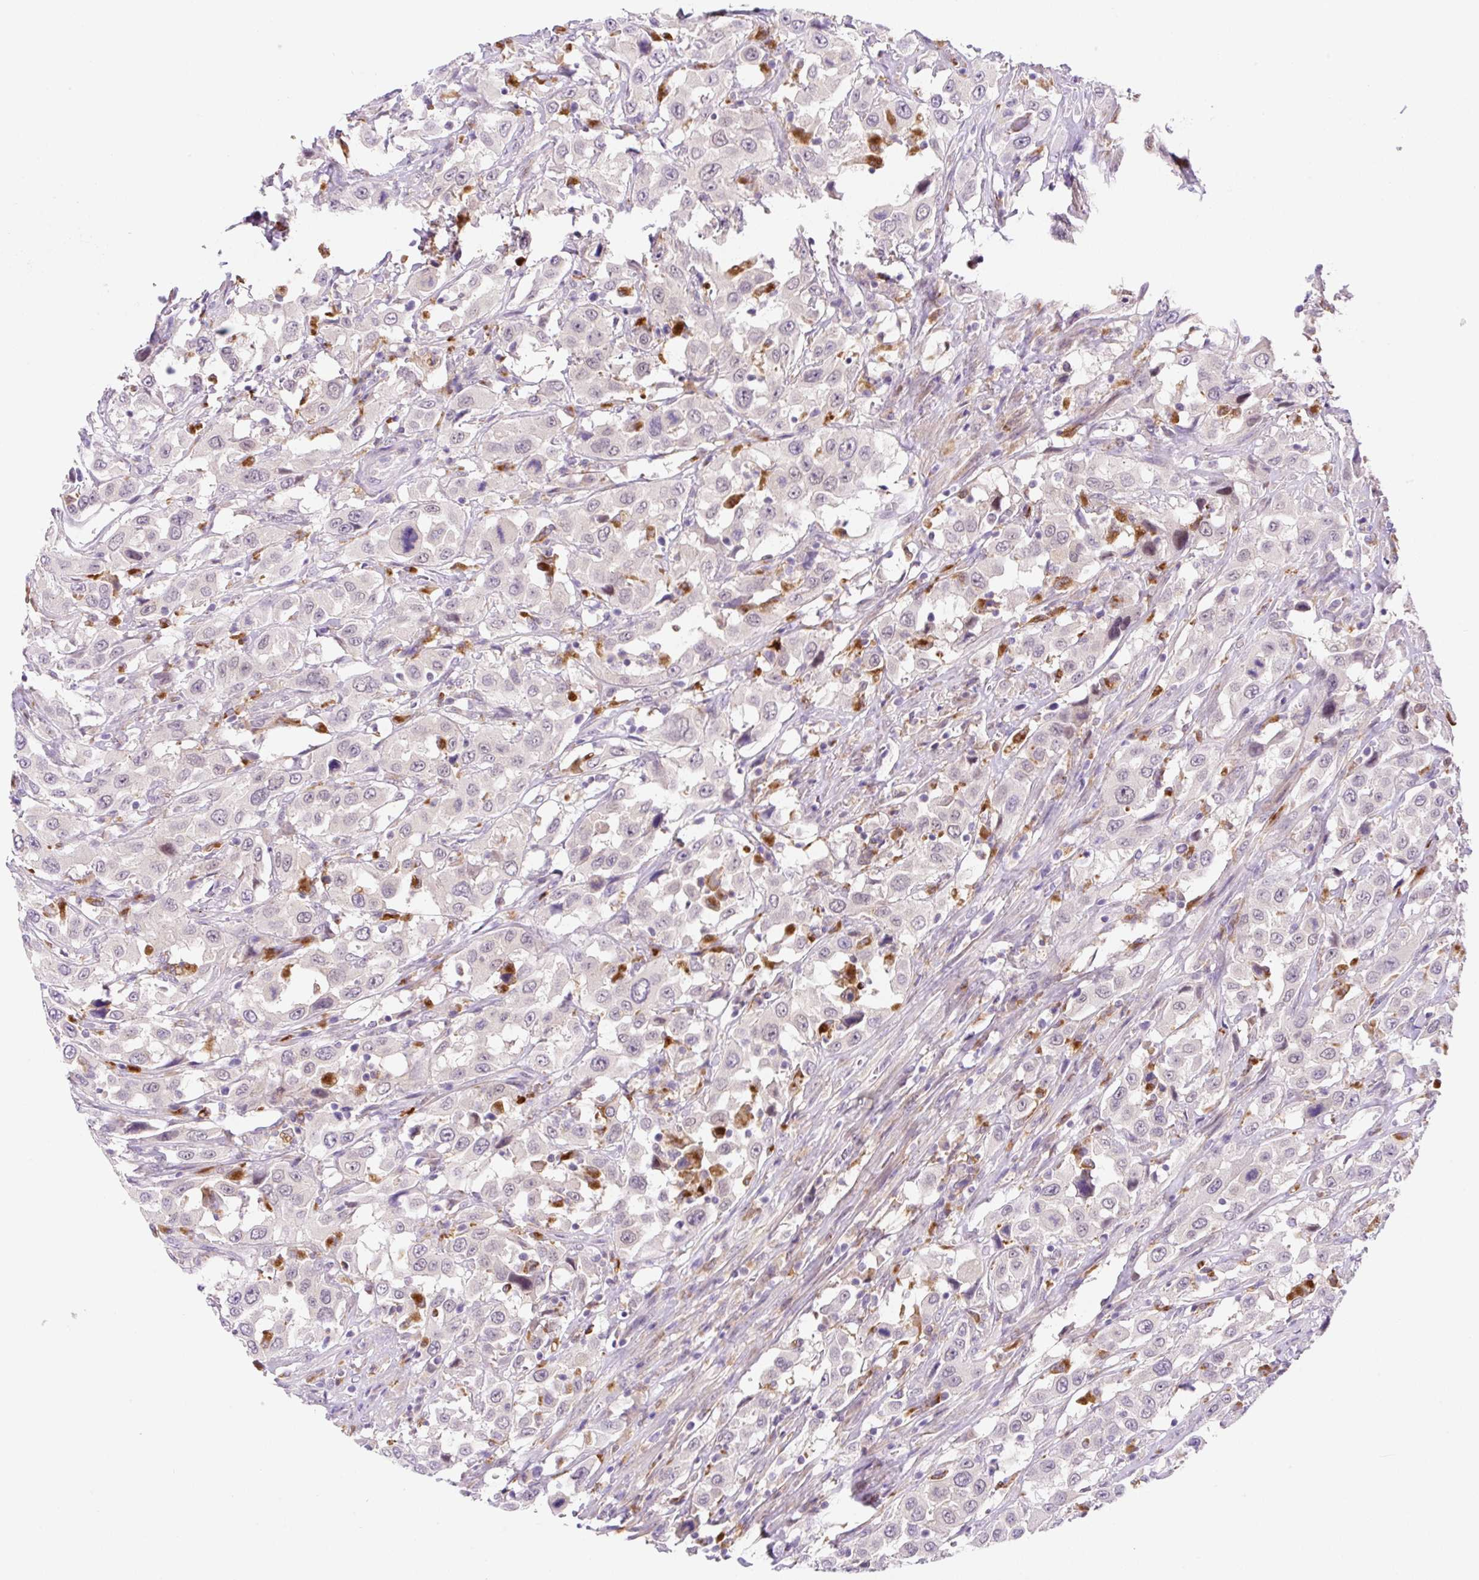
{"staining": {"intensity": "negative", "quantity": "none", "location": "none"}, "tissue": "urothelial cancer", "cell_type": "Tumor cells", "image_type": "cancer", "snomed": [{"axis": "morphology", "description": "Urothelial carcinoma, High grade"}, {"axis": "topography", "description": "Urinary bladder"}], "caption": "The micrograph shows no staining of tumor cells in urothelial cancer.", "gene": "CEBPZOS", "patient": {"sex": "male", "age": 61}}